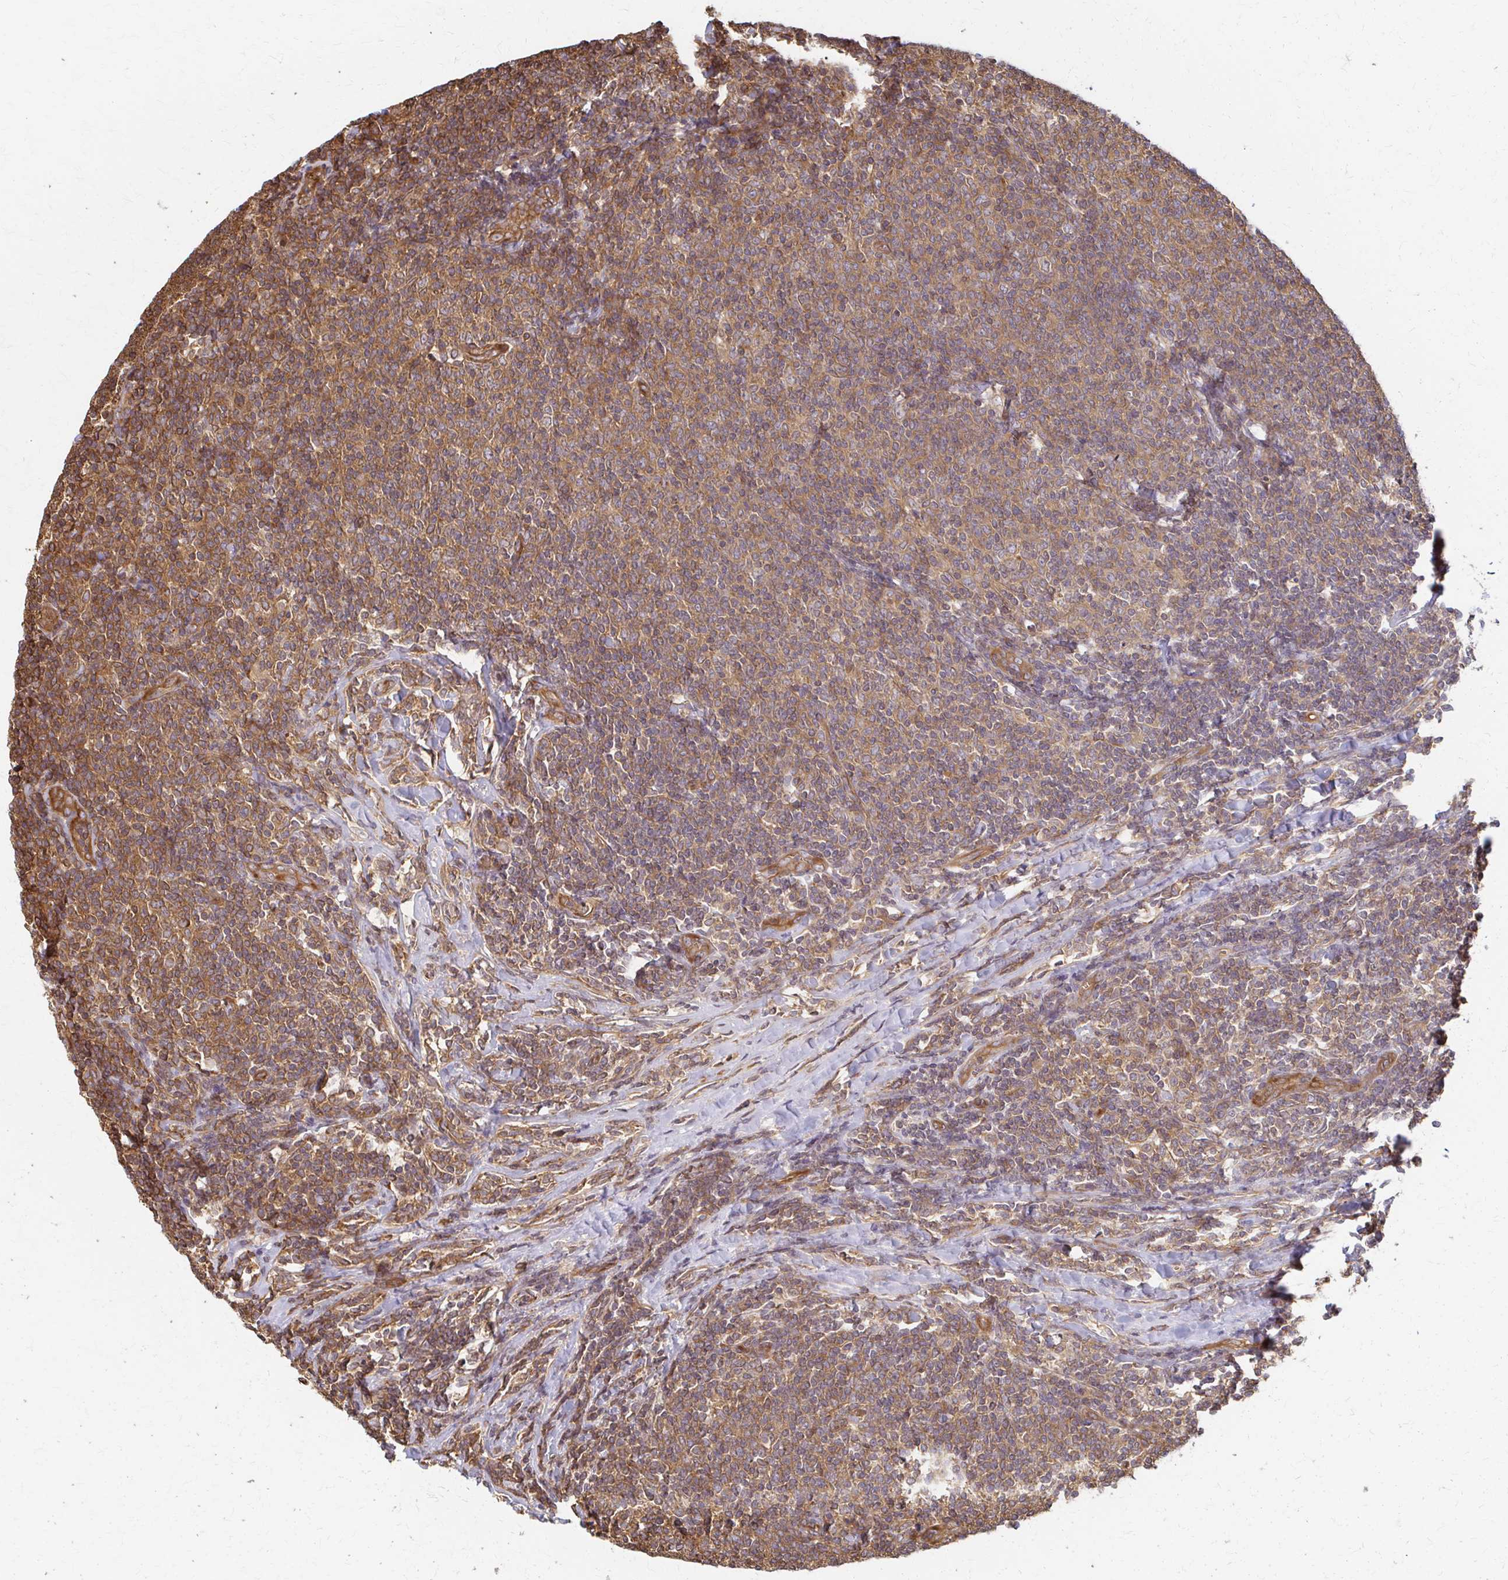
{"staining": {"intensity": "moderate", "quantity": ">75%", "location": "cytoplasmic/membranous"}, "tissue": "lymphoma", "cell_type": "Tumor cells", "image_type": "cancer", "snomed": [{"axis": "morphology", "description": "Malignant lymphoma, non-Hodgkin's type, Low grade"}, {"axis": "topography", "description": "Lymph node"}], "caption": "Human malignant lymphoma, non-Hodgkin's type (low-grade) stained with a brown dye exhibits moderate cytoplasmic/membranous positive staining in about >75% of tumor cells.", "gene": "ARHGAP35", "patient": {"sex": "male", "age": 52}}